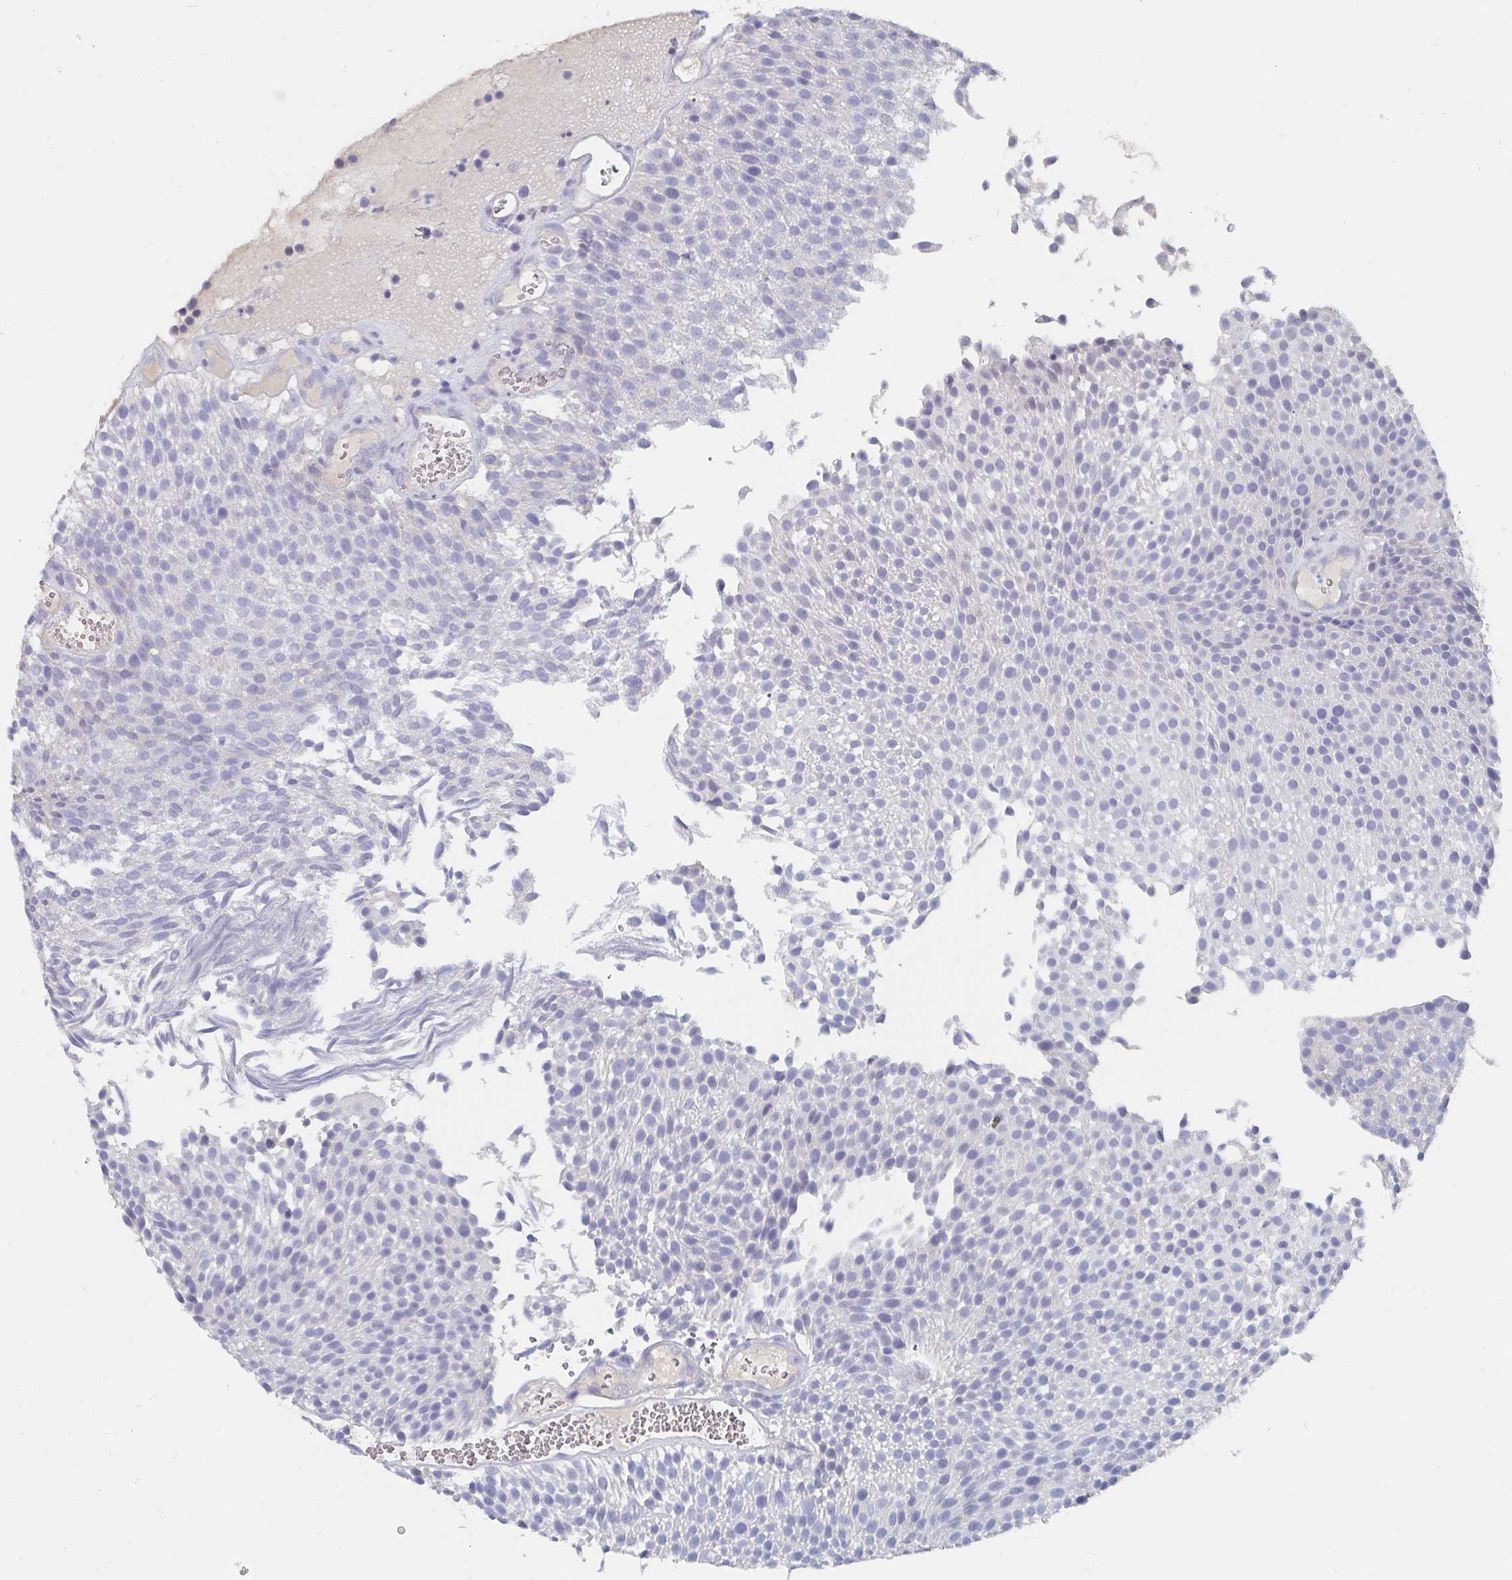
{"staining": {"intensity": "negative", "quantity": "none", "location": "none"}, "tissue": "urothelial cancer", "cell_type": "Tumor cells", "image_type": "cancer", "snomed": [{"axis": "morphology", "description": "Urothelial carcinoma, Low grade"}, {"axis": "topography", "description": "Urinary bladder"}], "caption": "Tumor cells are negative for brown protein staining in urothelial carcinoma (low-grade).", "gene": "CFAP69", "patient": {"sex": "female", "age": 79}}